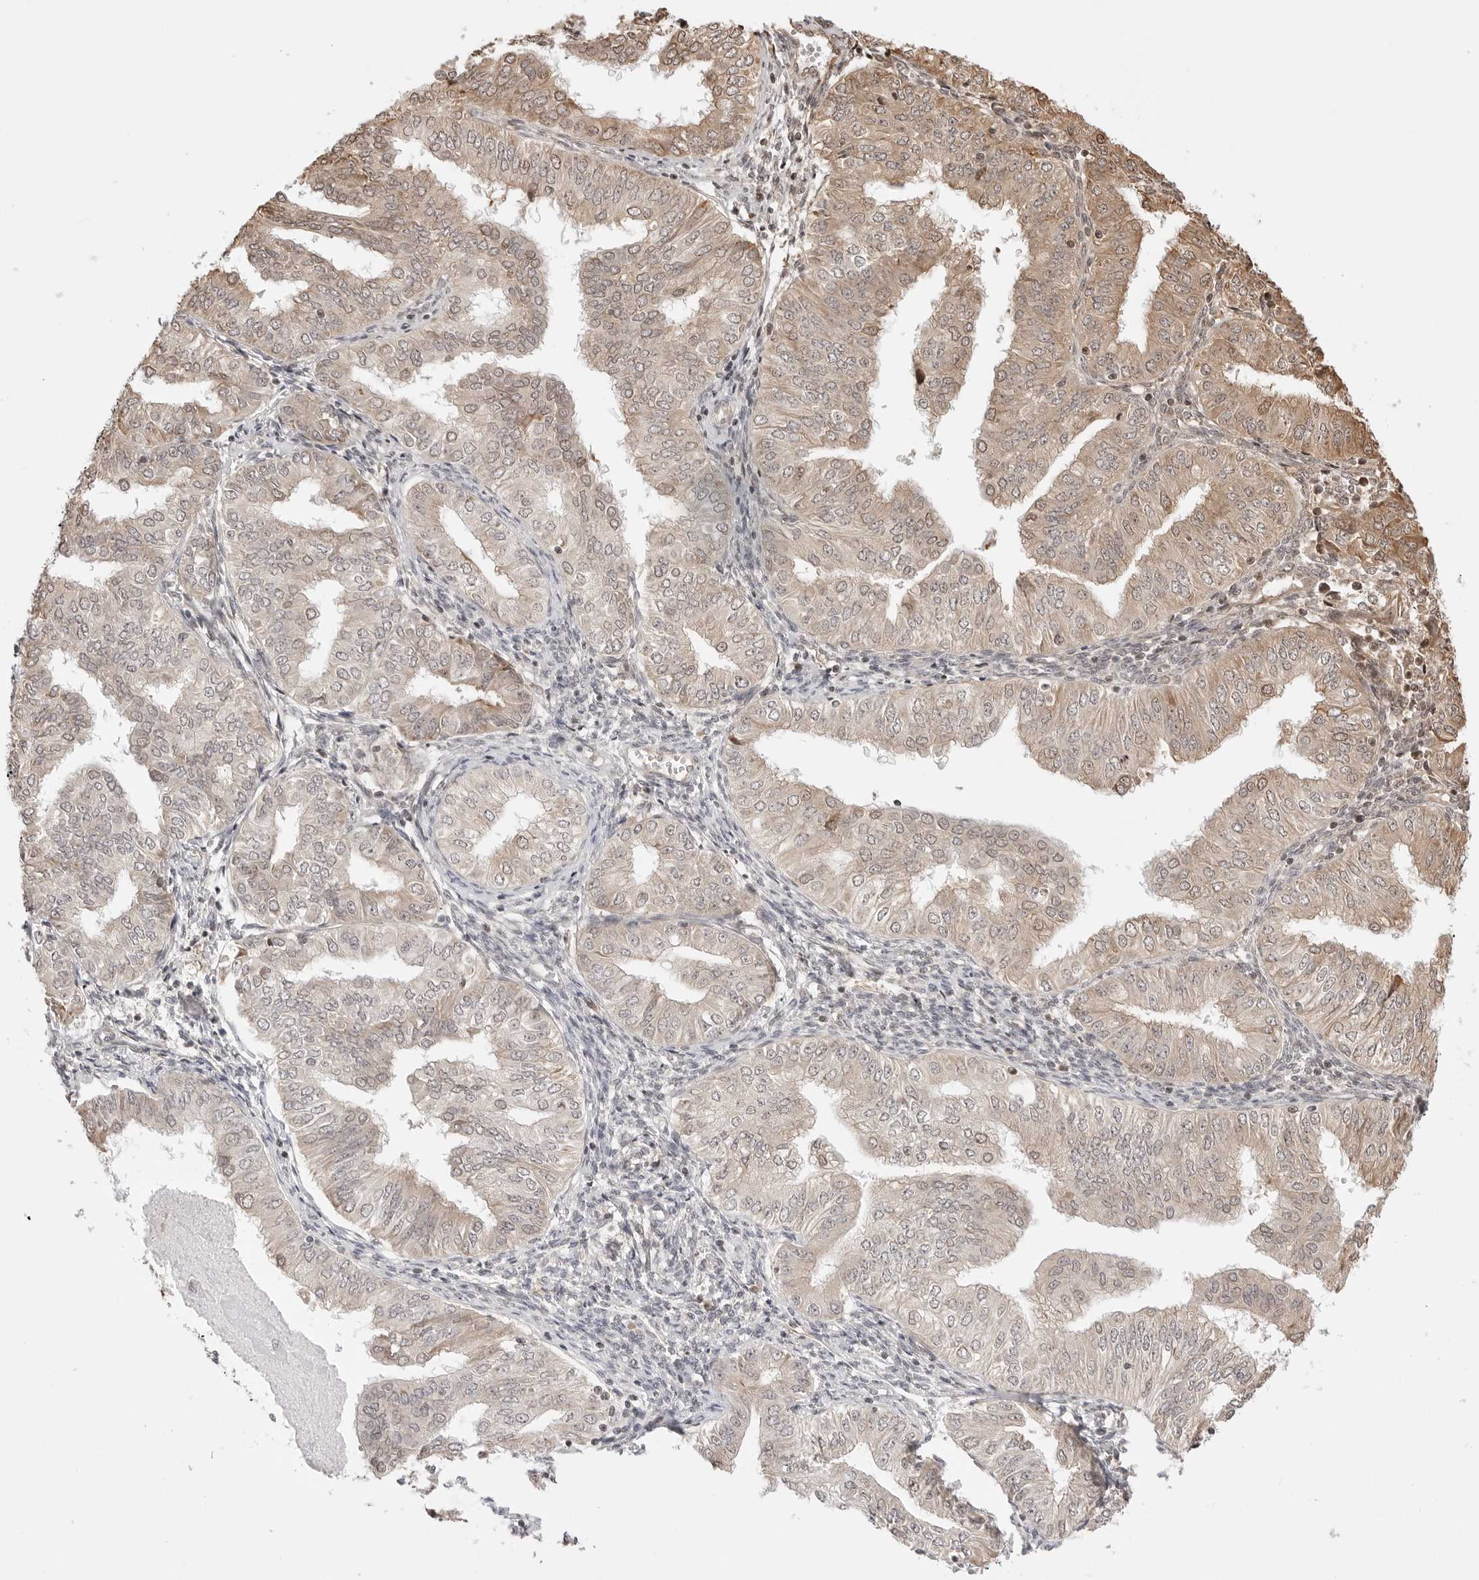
{"staining": {"intensity": "weak", "quantity": "25%-75%", "location": "cytoplasmic/membranous"}, "tissue": "endometrial cancer", "cell_type": "Tumor cells", "image_type": "cancer", "snomed": [{"axis": "morphology", "description": "Normal tissue, NOS"}, {"axis": "morphology", "description": "Adenocarcinoma, NOS"}, {"axis": "topography", "description": "Endometrium"}], "caption": "Tumor cells demonstrate low levels of weak cytoplasmic/membranous staining in about 25%-75% of cells in human endometrial cancer (adenocarcinoma).", "gene": "FKBP14", "patient": {"sex": "female", "age": 53}}